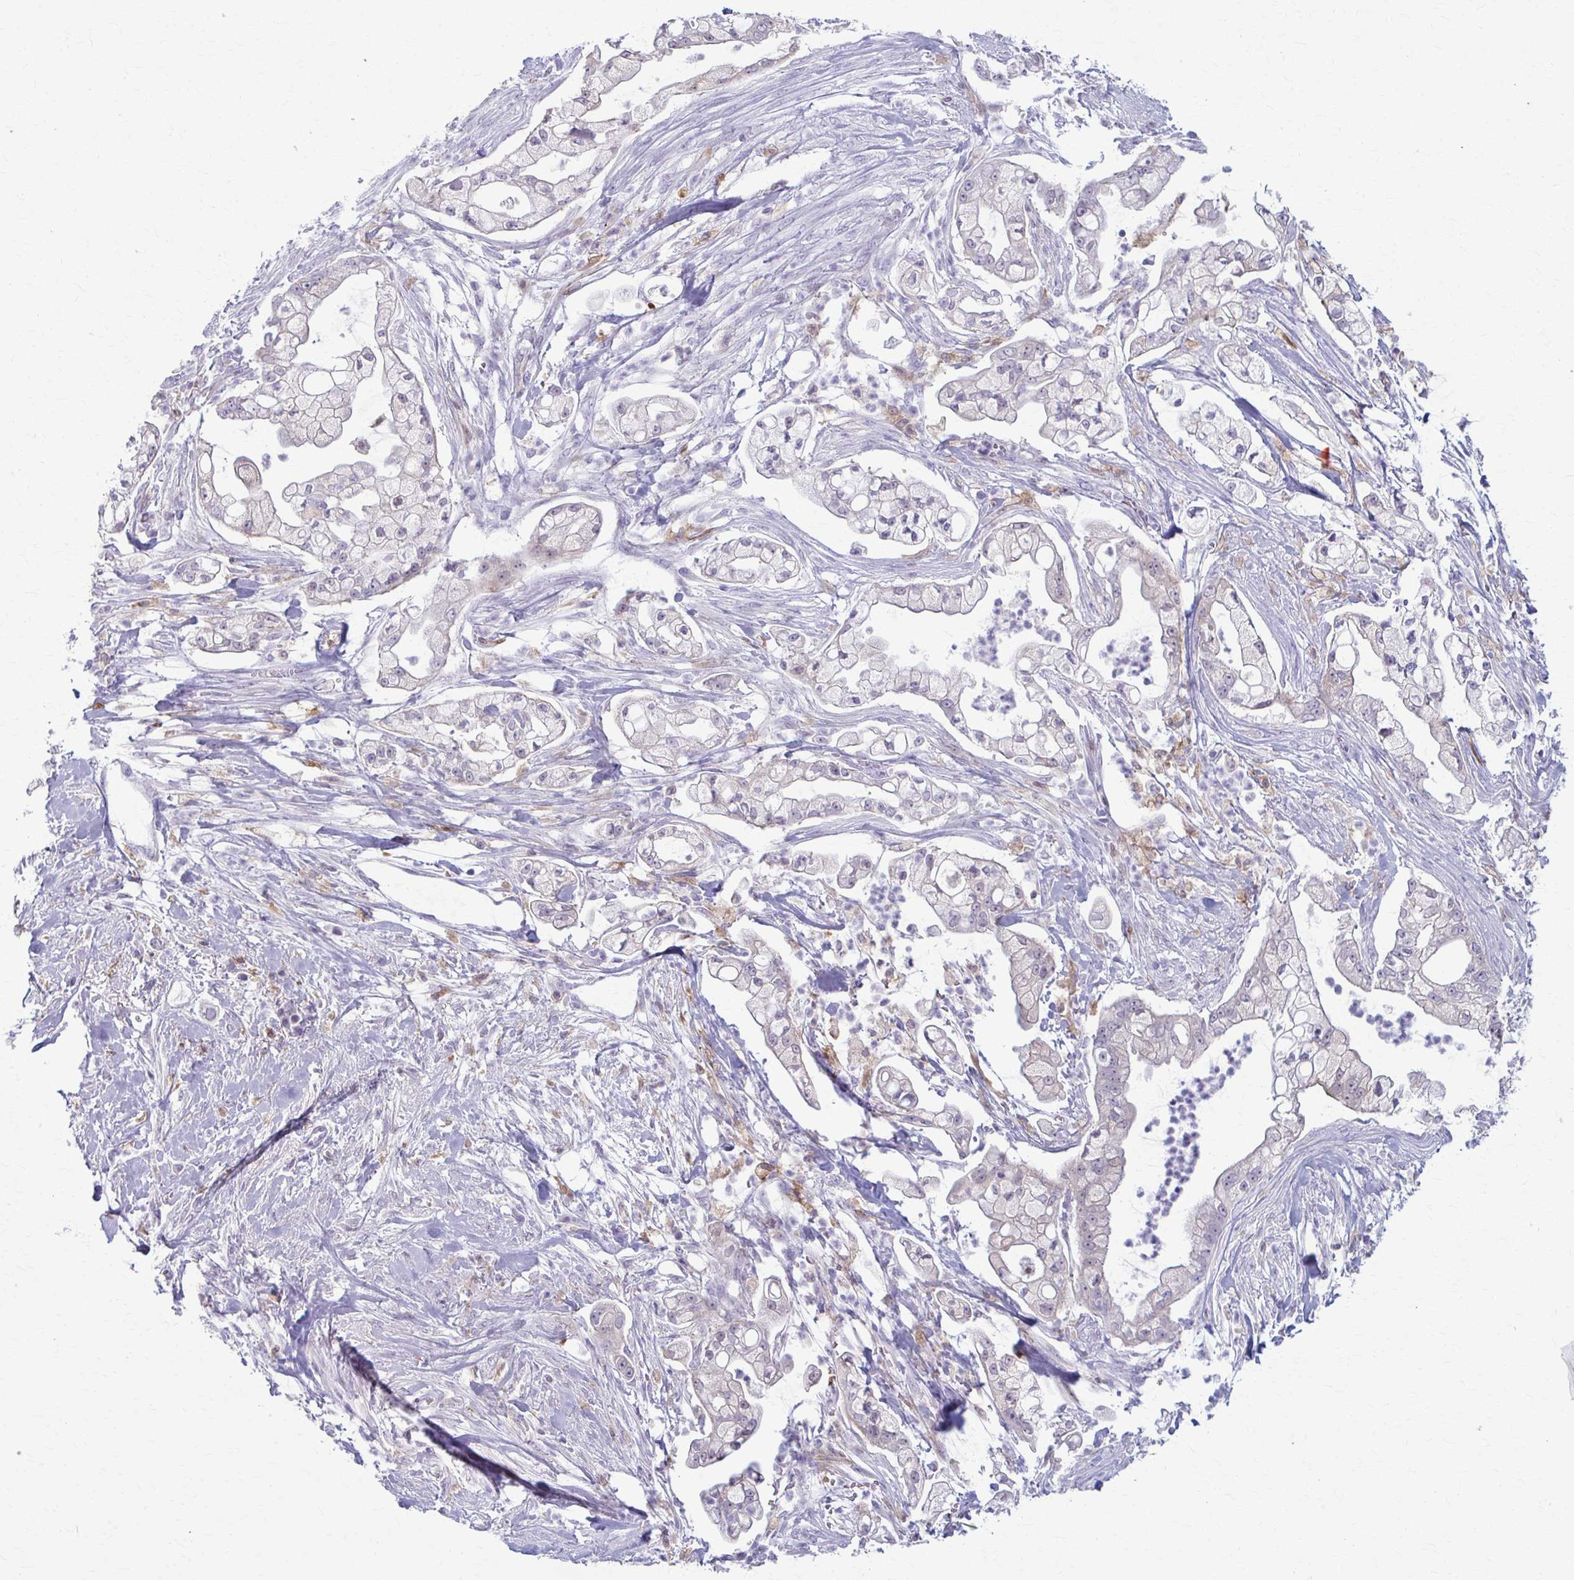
{"staining": {"intensity": "negative", "quantity": "none", "location": "none"}, "tissue": "pancreatic cancer", "cell_type": "Tumor cells", "image_type": "cancer", "snomed": [{"axis": "morphology", "description": "Adenocarcinoma, NOS"}, {"axis": "topography", "description": "Pancreas"}], "caption": "This is an immunohistochemistry histopathology image of pancreatic cancer (adenocarcinoma). There is no expression in tumor cells.", "gene": "LDLRAP1", "patient": {"sex": "female", "age": 69}}